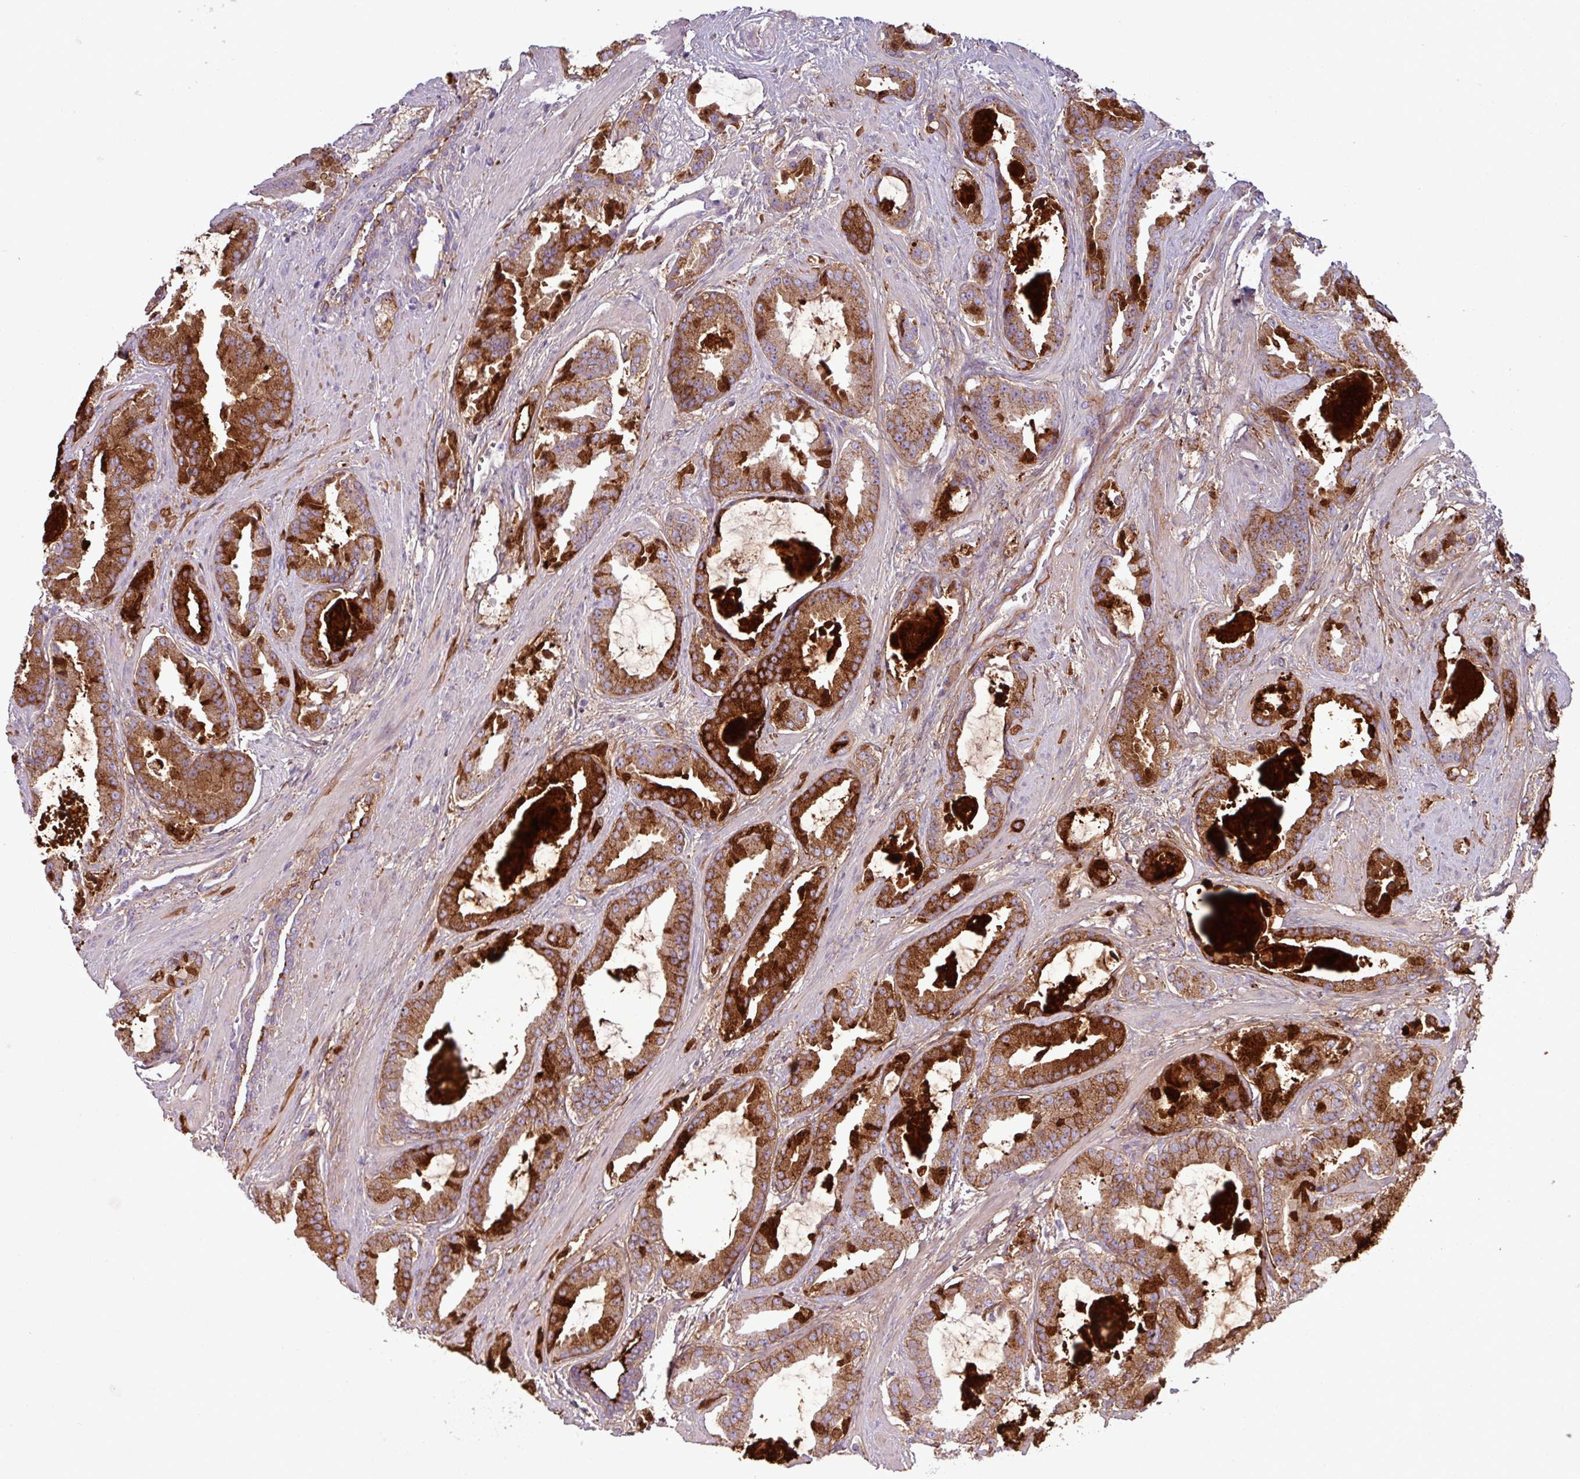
{"staining": {"intensity": "strong", "quantity": "25%-75%", "location": "cytoplasmic/membranous"}, "tissue": "prostate cancer", "cell_type": "Tumor cells", "image_type": "cancer", "snomed": [{"axis": "morphology", "description": "Adenocarcinoma, Low grade"}, {"axis": "topography", "description": "Prostate"}], "caption": "DAB immunohistochemical staining of prostate adenocarcinoma (low-grade) shows strong cytoplasmic/membranous protein staining in about 25%-75% of tumor cells.", "gene": "C4B", "patient": {"sex": "male", "age": 62}}